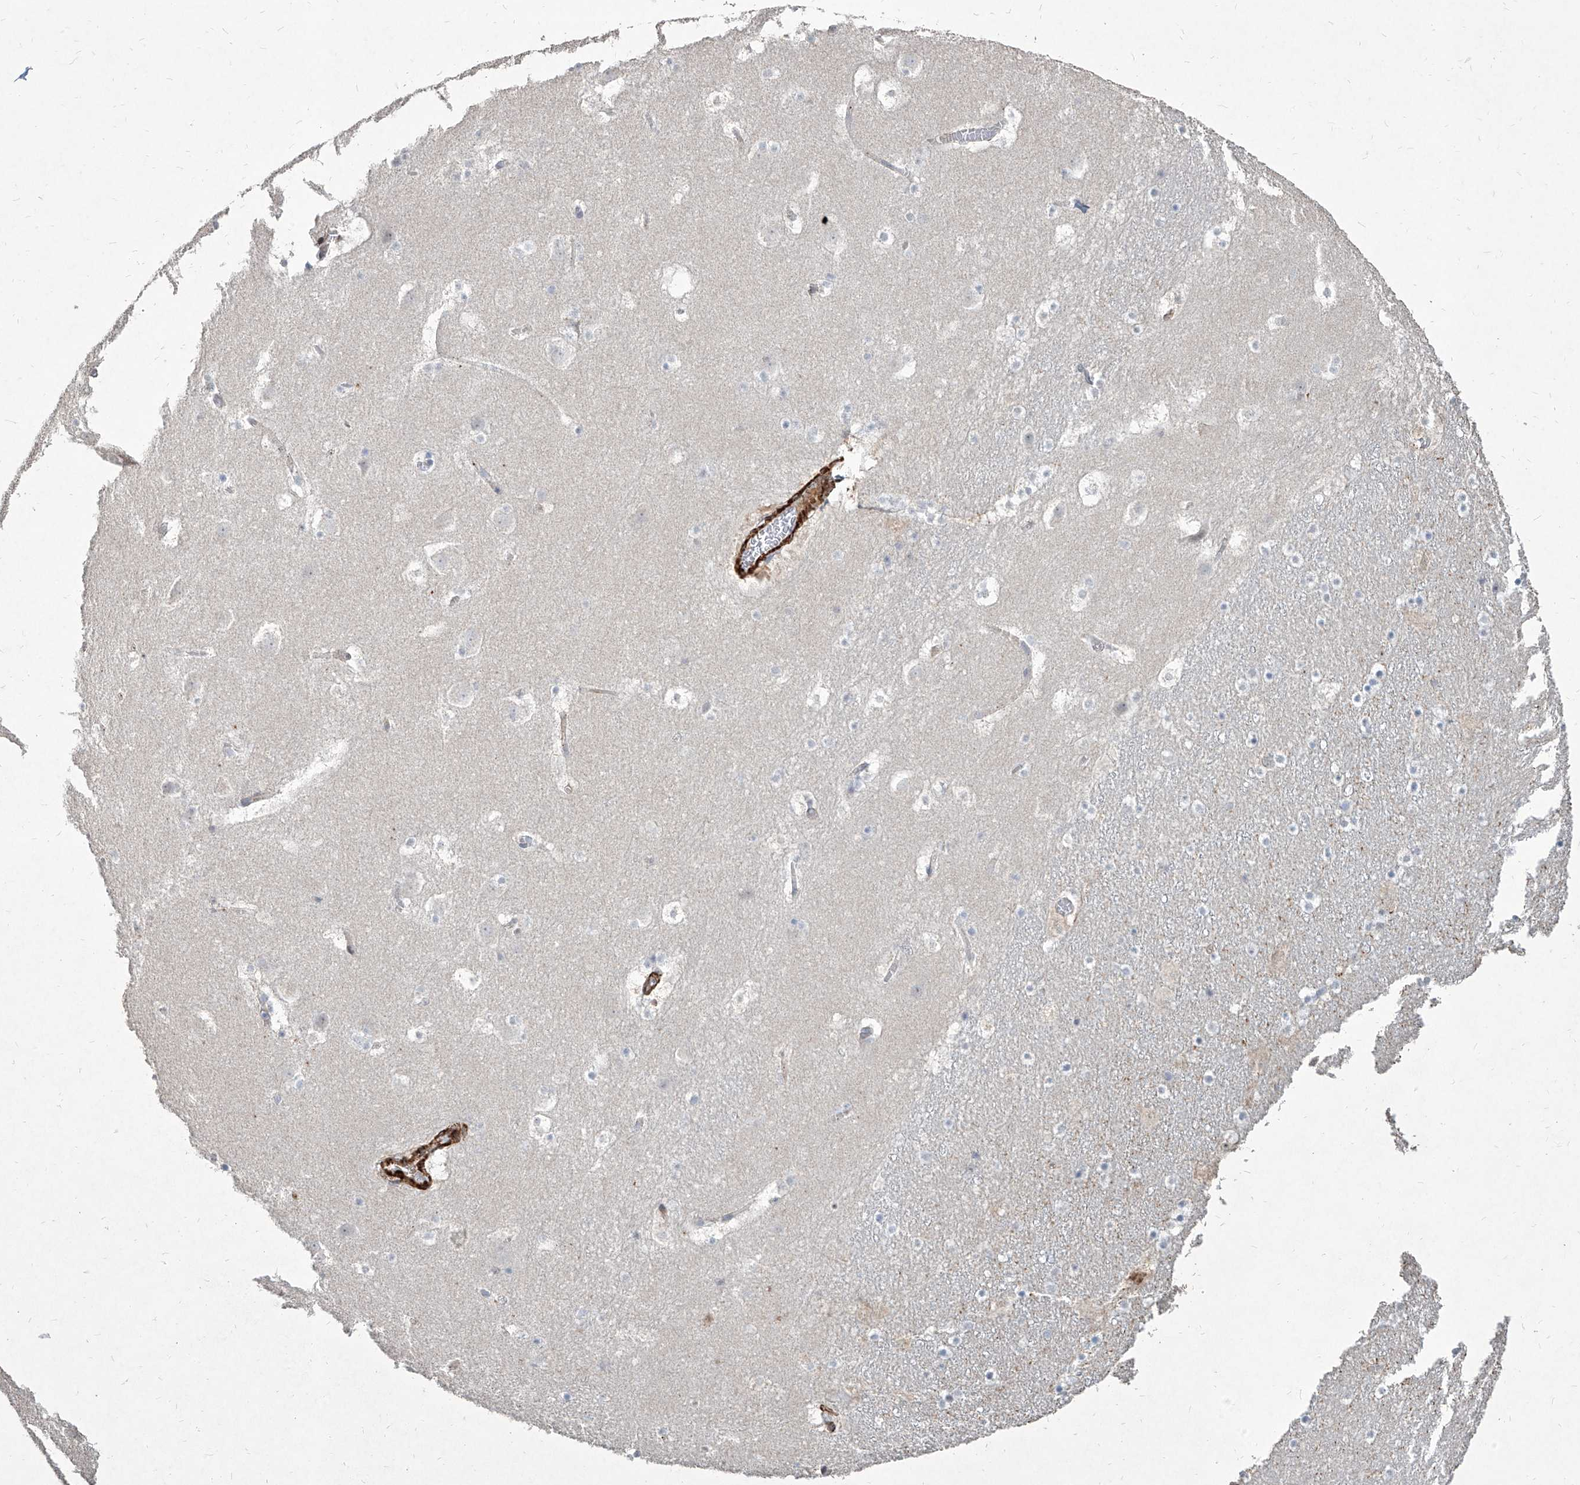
{"staining": {"intensity": "negative", "quantity": "none", "location": "none"}, "tissue": "caudate", "cell_type": "Glial cells", "image_type": "normal", "snomed": [{"axis": "morphology", "description": "Normal tissue, NOS"}, {"axis": "topography", "description": "Lateral ventricle wall"}], "caption": "Immunohistochemistry (IHC) micrograph of unremarkable caudate stained for a protein (brown), which reveals no expression in glial cells. (DAB (3,3'-diaminobenzidine) IHC visualized using brightfield microscopy, high magnification).", "gene": "FAM83B", "patient": {"sex": "male", "age": 45}}